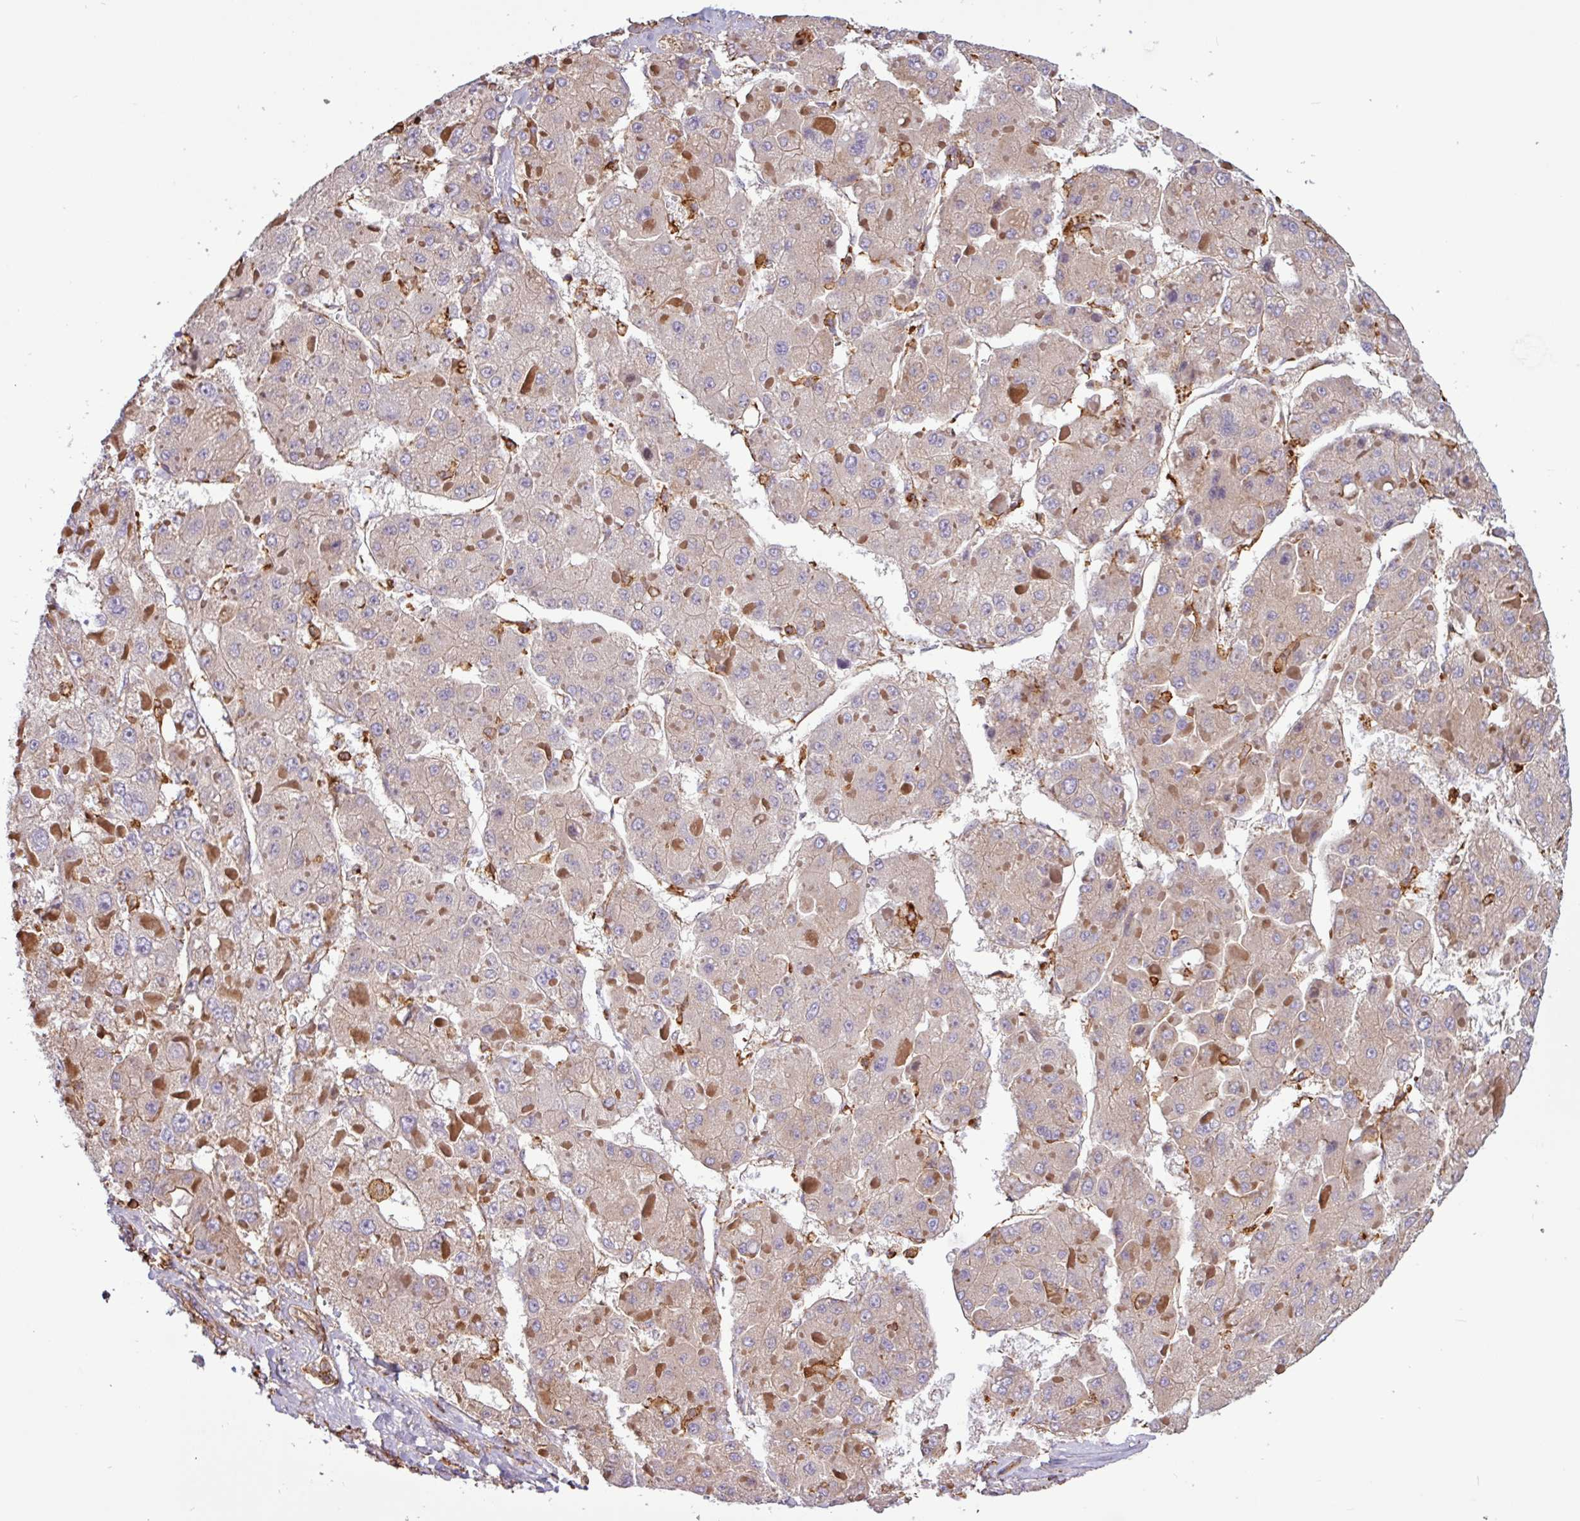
{"staining": {"intensity": "weak", "quantity": "25%-75%", "location": "cytoplasmic/membranous"}, "tissue": "liver cancer", "cell_type": "Tumor cells", "image_type": "cancer", "snomed": [{"axis": "morphology", "description": "Carcinoma, Hepatocellular, NOS"}, {"axis": "topography", "description": "Liver"}], "caption": "This histopathology image demonstrates IHC staining of human liver hepatocellular carcinoma, with low weak cytoplasmic/membranous staining in approximately 25%-75% of tumor cells.", "gene": "ACTR3", "patient": {"sex": "female", "age": 73}}